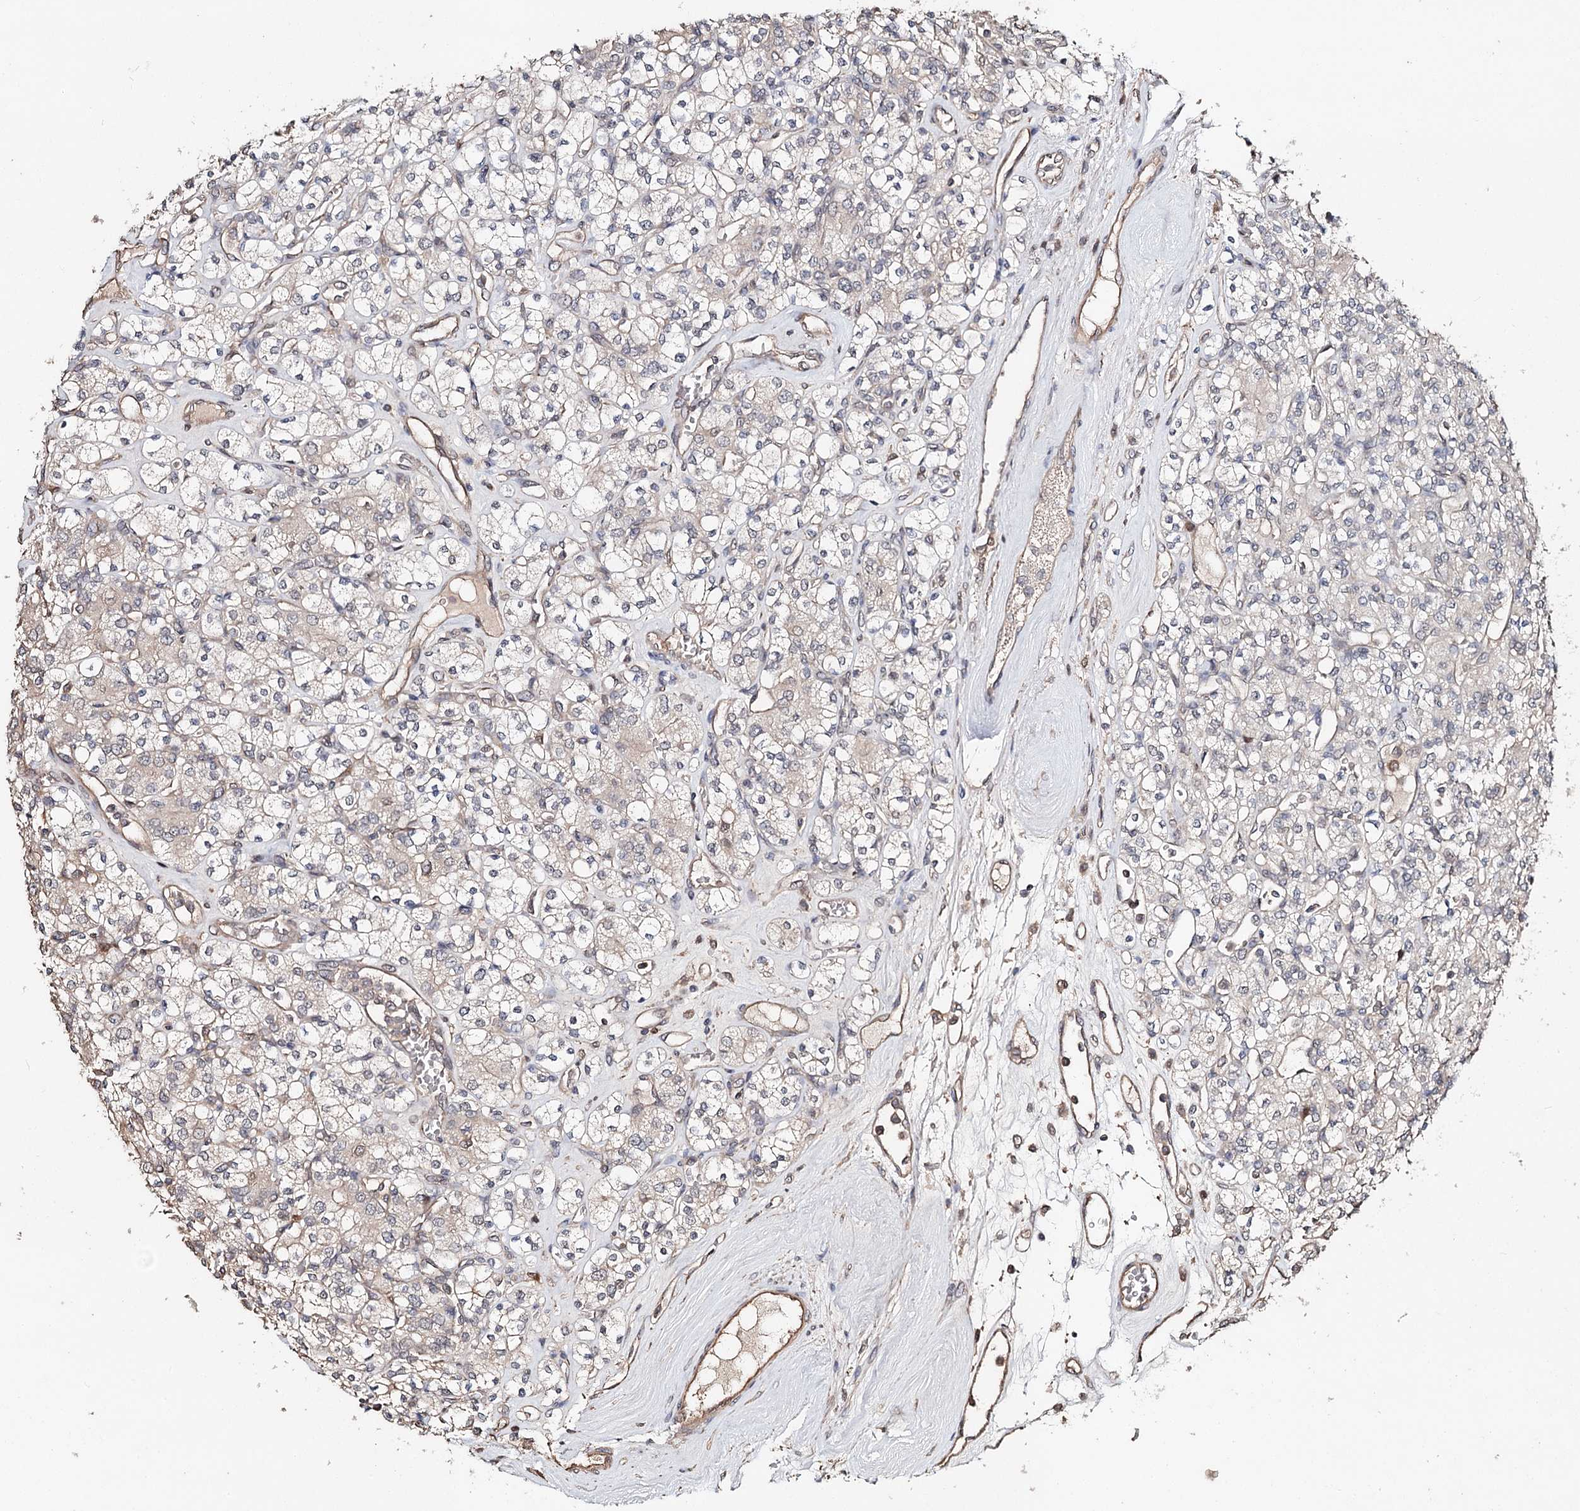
{"staining": {"intensity": "negative", "quantity": "none", "location": "none"}, "tissue": "renal cancer", "cell_type": "Tumor cells", "image_type": "cancer", "snomed": [{"axis": "morphology", "description": "Adenocarcinoma, NOS"}, {"axis": "topography", "description": "Kidney"}], "caption": "Adenocarcinoma (renal) was stained to show a protein in brown. There is no significant staining in tumor cells.", "gene": "NOPCHAP1", "patient": {"sex": "male", "age": 77}}